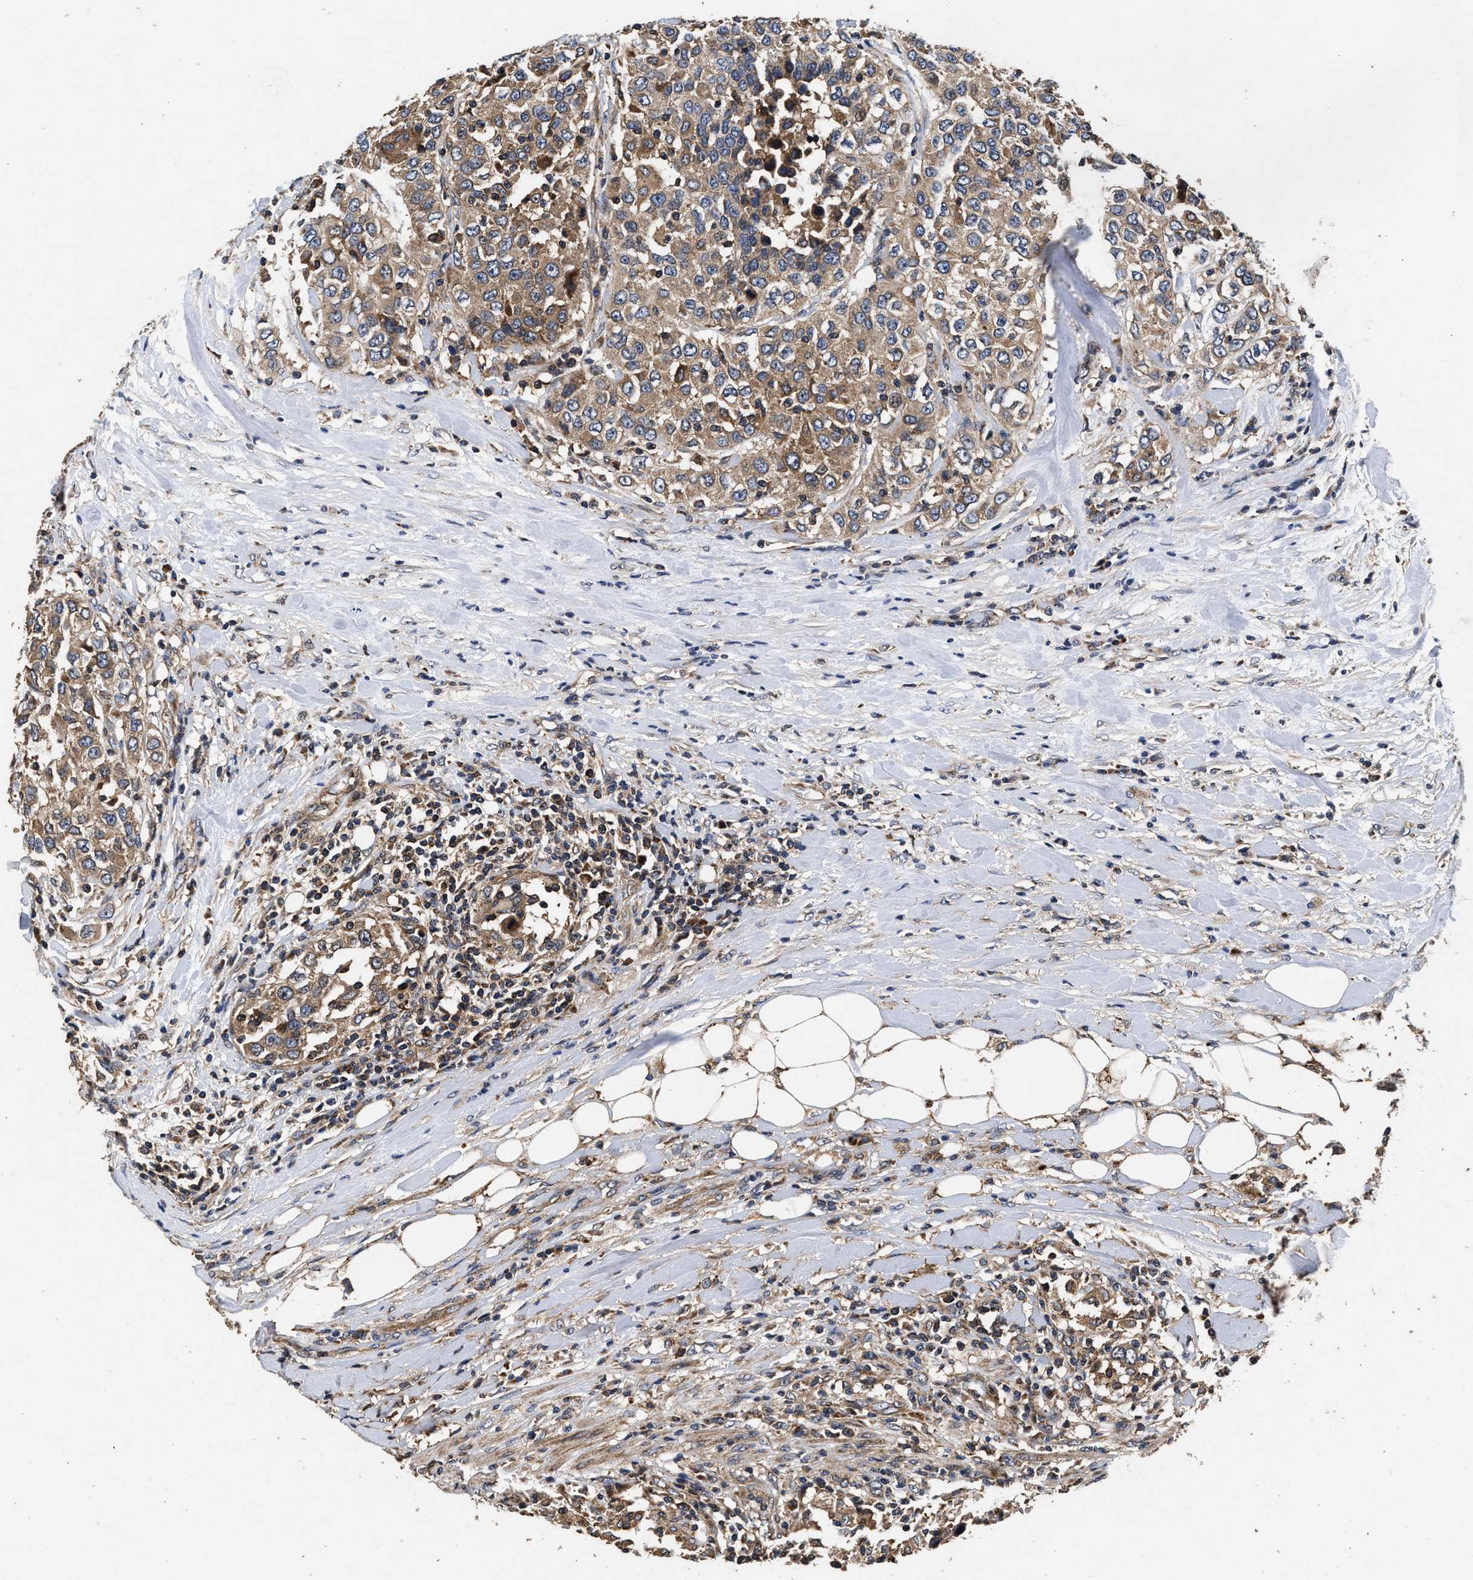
{"staining": {"intensity": "weak", "quantity": ">75%", "location": "cytoplasmic/membranous"}, "tissue": "urothelial cancer", "cell_type": "Tumor cells", "image_type": "cancer", "snomed": [{"axis": "morphology", "description": "Urothelial carcinoma, High grade"}, {"axis": "topography", "description": "Urinary bladder"}], "caption": "Immunohistochemical staining of human urothelial cancer reveals weak cytoplasmic/membranous protein staining in about >75% of tumor cells.", "gene": "NFKB2", "patient": {"sex": "female", "age": 80}}